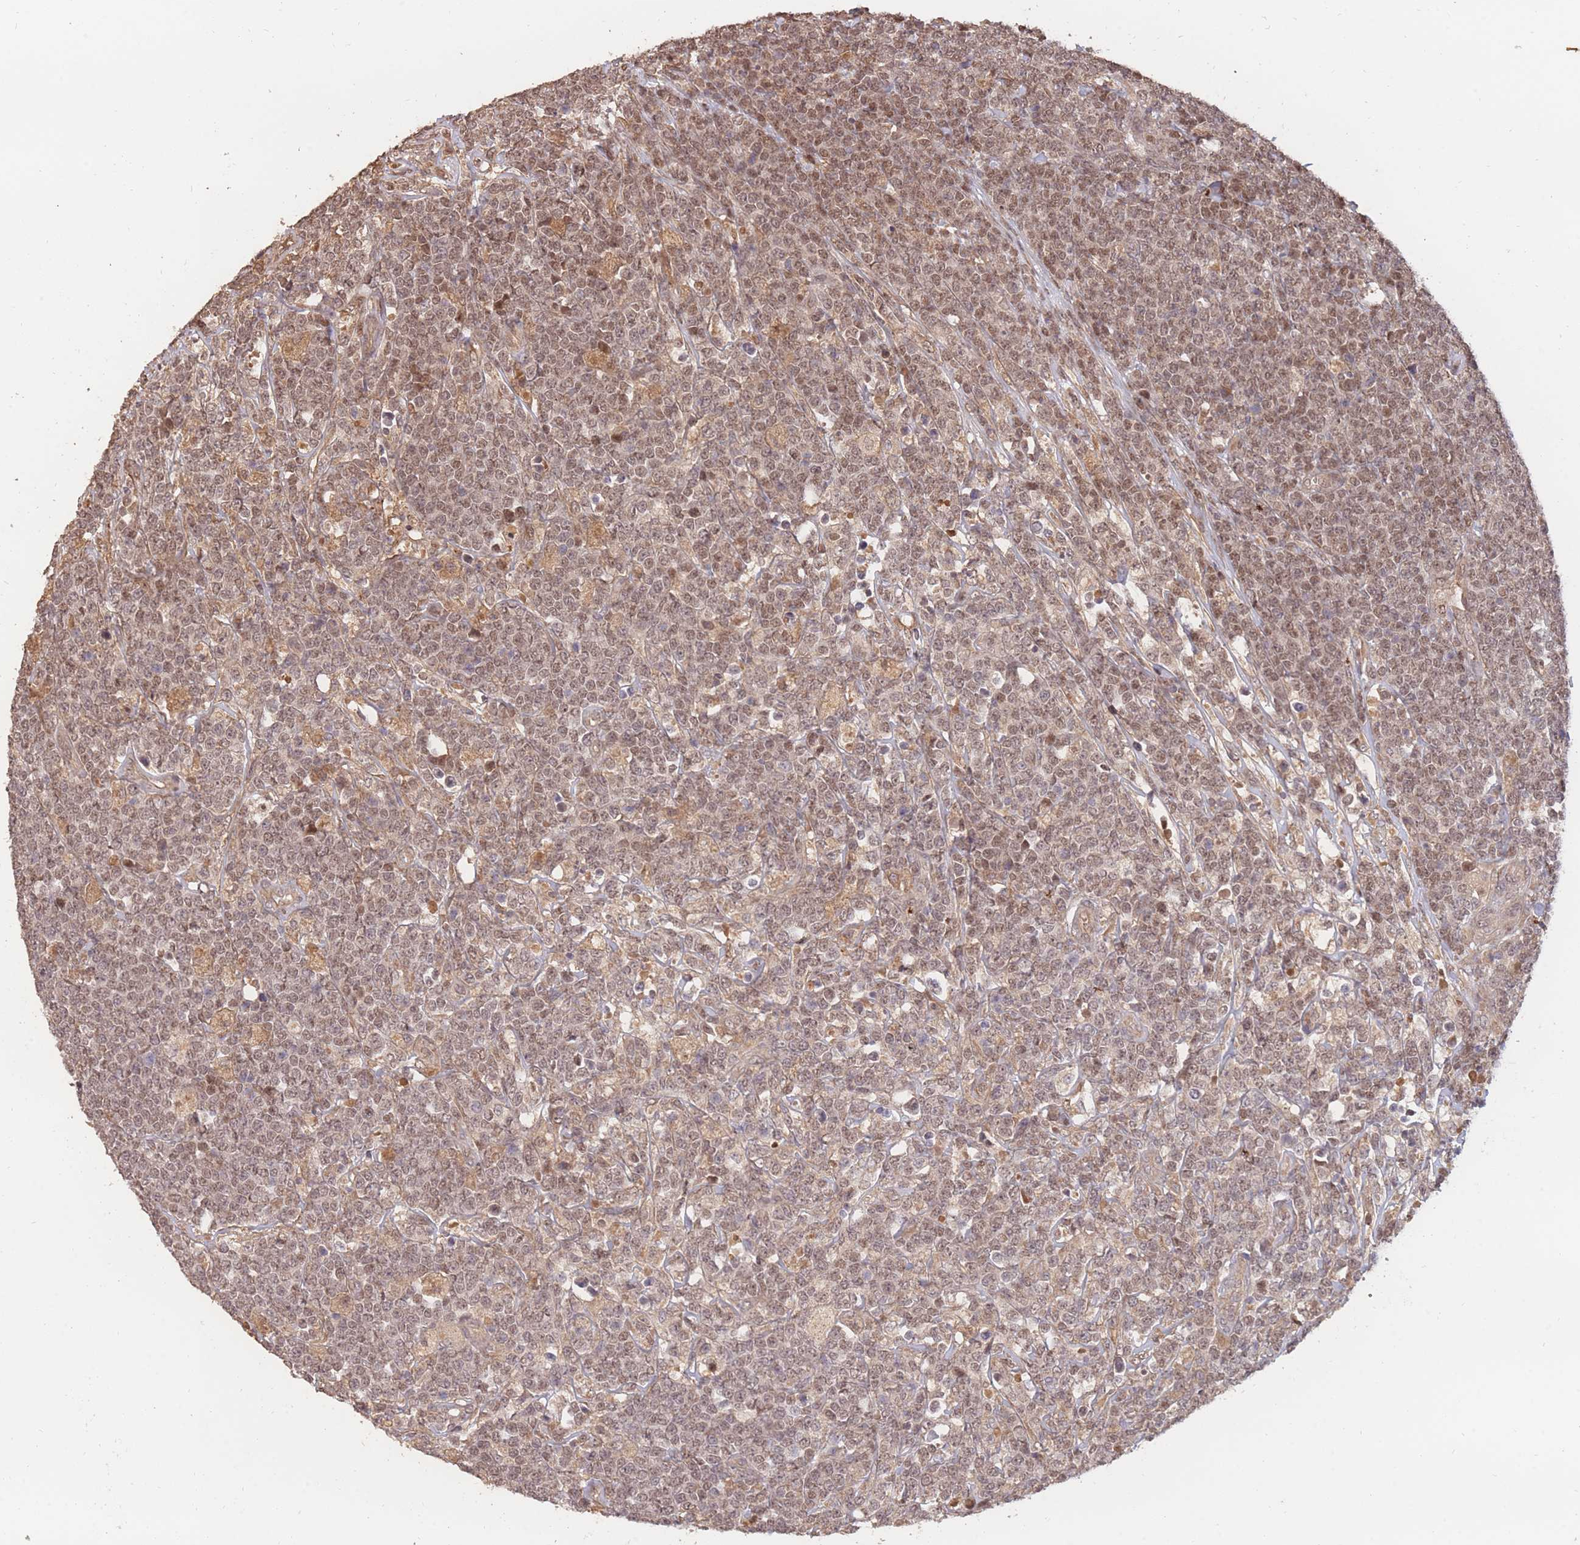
{"staining": {"intensity": "moderate", "quantity": ">75%", "location": "cytoplasmic/membranous,nuclear"}, "tissue": "lymphoma", "cell_type": "Tumor cells", "image_type": "cancer", "snomed": [{"axis": "morphology", "description": "Malignant lymphoma, non-Hodgkin's type, High grade"}, {"axis": "topography", "description": "Small intestine"}], "caption": "Protein staining of malignant lymphoma, non-Hodgkin's type (high-grade) tissue displays moderate cytoplasmic/membranous and nuclear expression in approximately >75% of tumor cells.", "gene": "RGS14", "patient": {"sex": "male", "age": 8}}